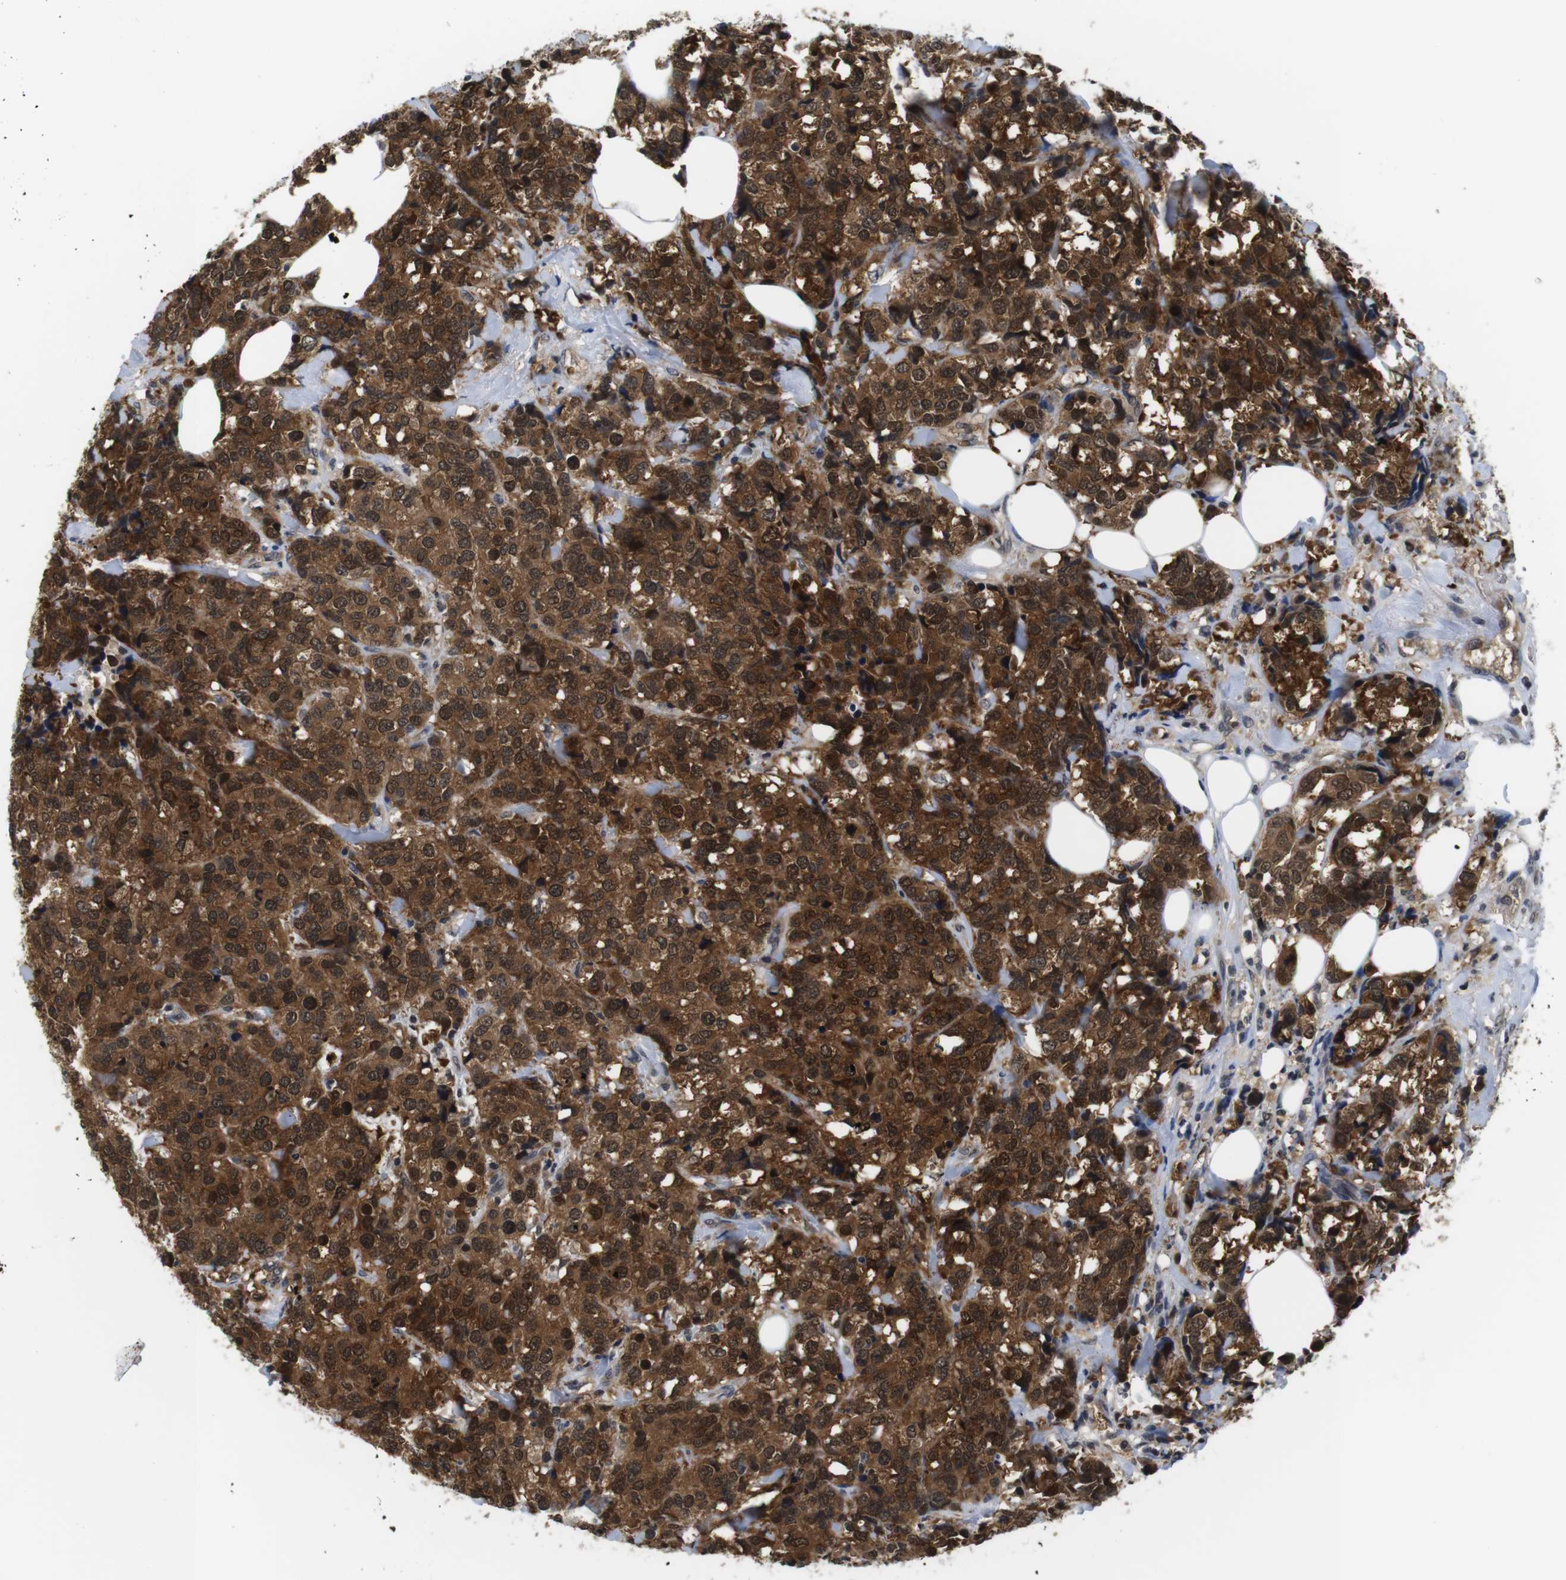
{"staining": {"intensity": "strong", "quantity": ">75%", "location": "cytoplasmic/membranous,nuclear"}, "tissue": "breast cancer", "cell_type": "Tumor cells", "image_type": "cancer", "snomed": [{"axis": "morphology", "description": "Lobular carcinoma"}, {"axis": "topography", "description": "Breast"}], "caption": "Protein expression analysis of breast lobular carcinoma exhibits strong cytoplasmic/membranous and nuclear staining in about >75% of tumor cells.", "gene": "FADD", "patient": {"sex": "female", "age": 59}}